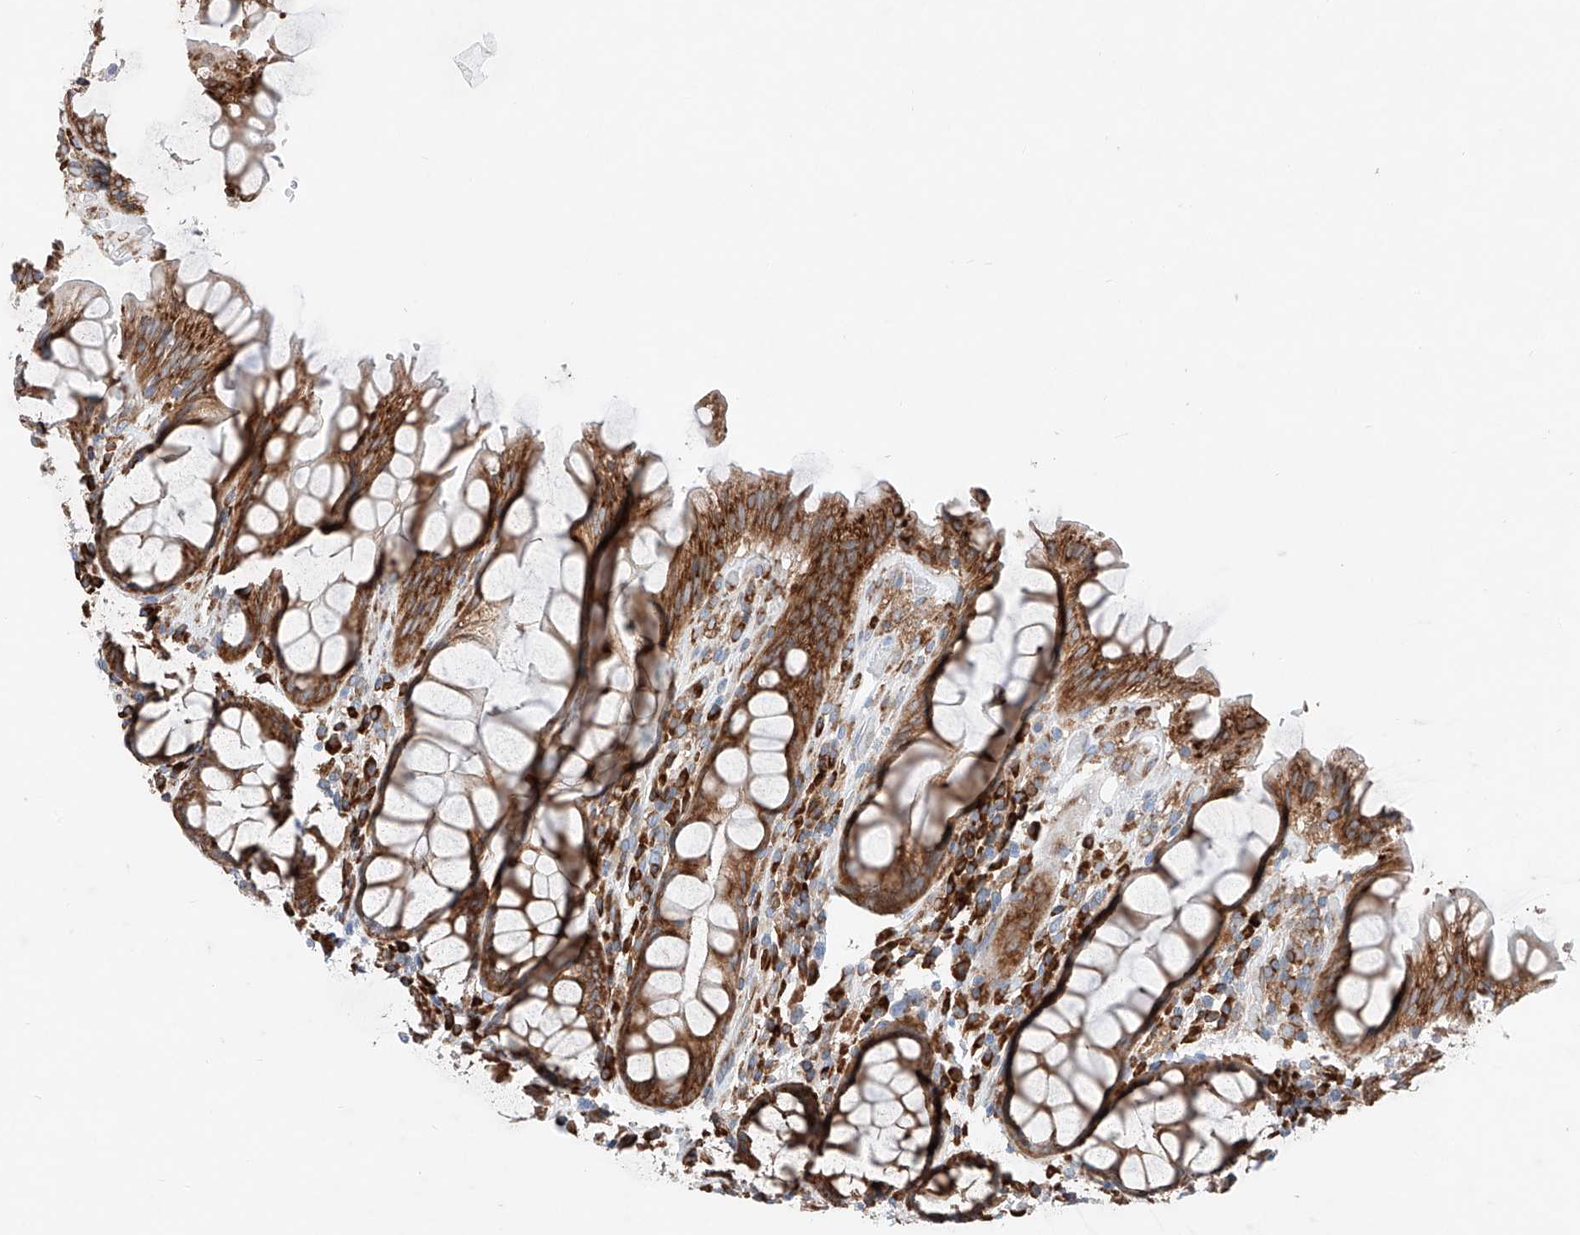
{"staining": {"intensity": "moderate", "quantity": ">75%", "location": "cytoplasmic/membranous"}, "tissue": "rectum", "cell_type": "Glandular cells", "image_type": "normal", "snomed": [{"axis": "morphology", "description": "Normal tissue, NOS"}, {"axis": "topography", "description": "Rectum"}], "caption": "Immunohistochemistry of benign human rectum demonstrates medium levels of moderate cytoplasmic/membranous staining in about >75% of glandular cells. The protein of interest is stained brown, and the nuclei are stained in blue (DAB IHC with brightfield microscopy, high magnification).", "gene": "CRELD1", "patient": {"sex": "male", "age": 64}}